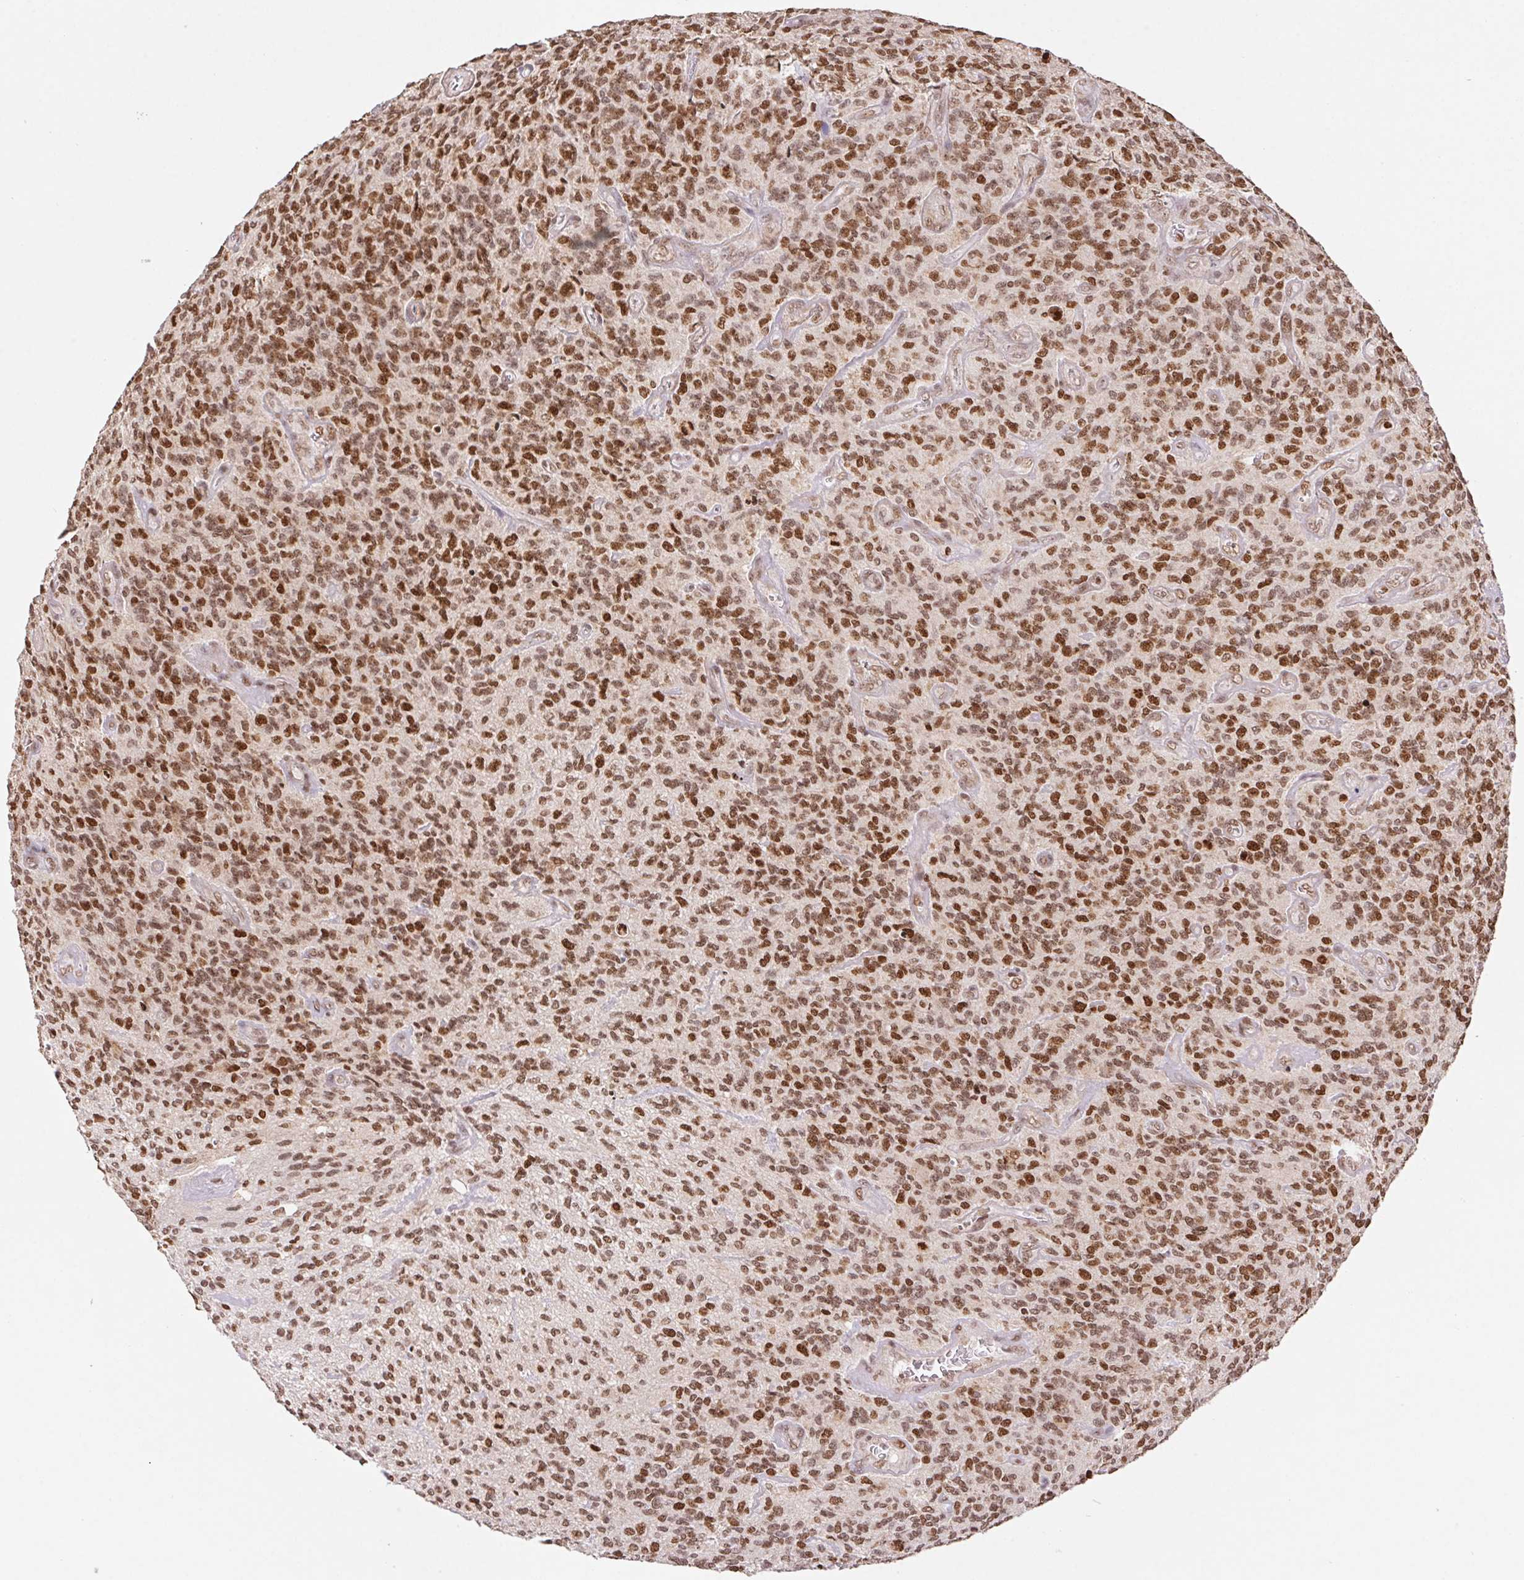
{"staining": {"intensity": "moderate", "quantity": ">75%", "location": "nuclear"}, "tissue": "glioma", "cell_type": "Tumor cells", "image_type": "cancer", "snomed": [{"axis": "morphology", "description": "Glioma, malignant, High grade"}, {"axis": "topography", "description": "Brain"}], "caption": "Malignant high-grade glioma stained with immunohistochemistry (IHC) reveals moderate nuclear expression in approximately >75% of tumor cells.", "gene": "POLD3", "patient": {"sex": "male", "age": 76}}